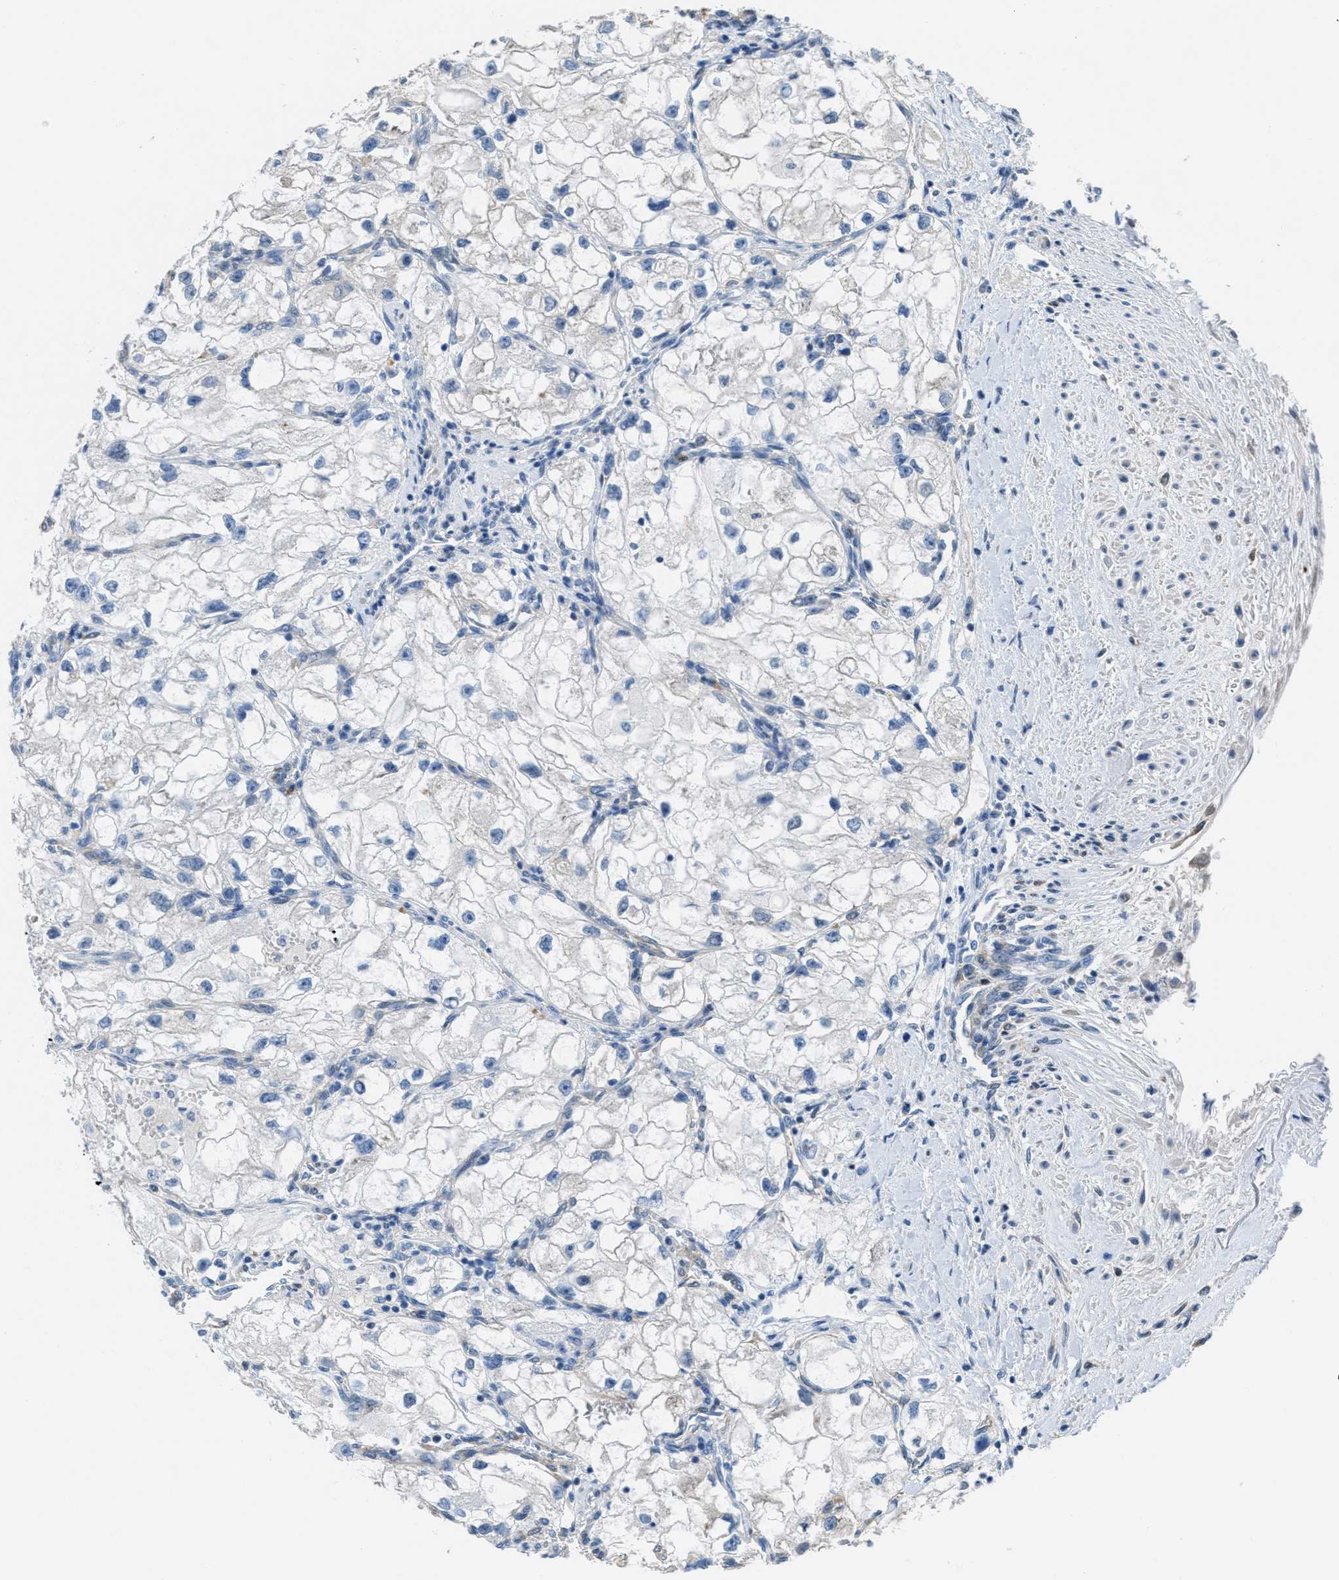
{"staining": {"intensity": "negative", "quantity": "none", "location": "none"}, "tissue": "renal cancer", "cell_type": "Tumor cells", "image_type": "cancer", "snomed": [{"axis": "morphology", "description": "Adenocarcinoma, NOS"}, {"axis": "topography", "description": "Kidney"}], "caption": "Renal adenocarcinoma was stained to show a protein in brown. There is no significant expression in tumor cells.", "gene": "MAPRE2", "patient": {"sex": "female", "age": 70}}